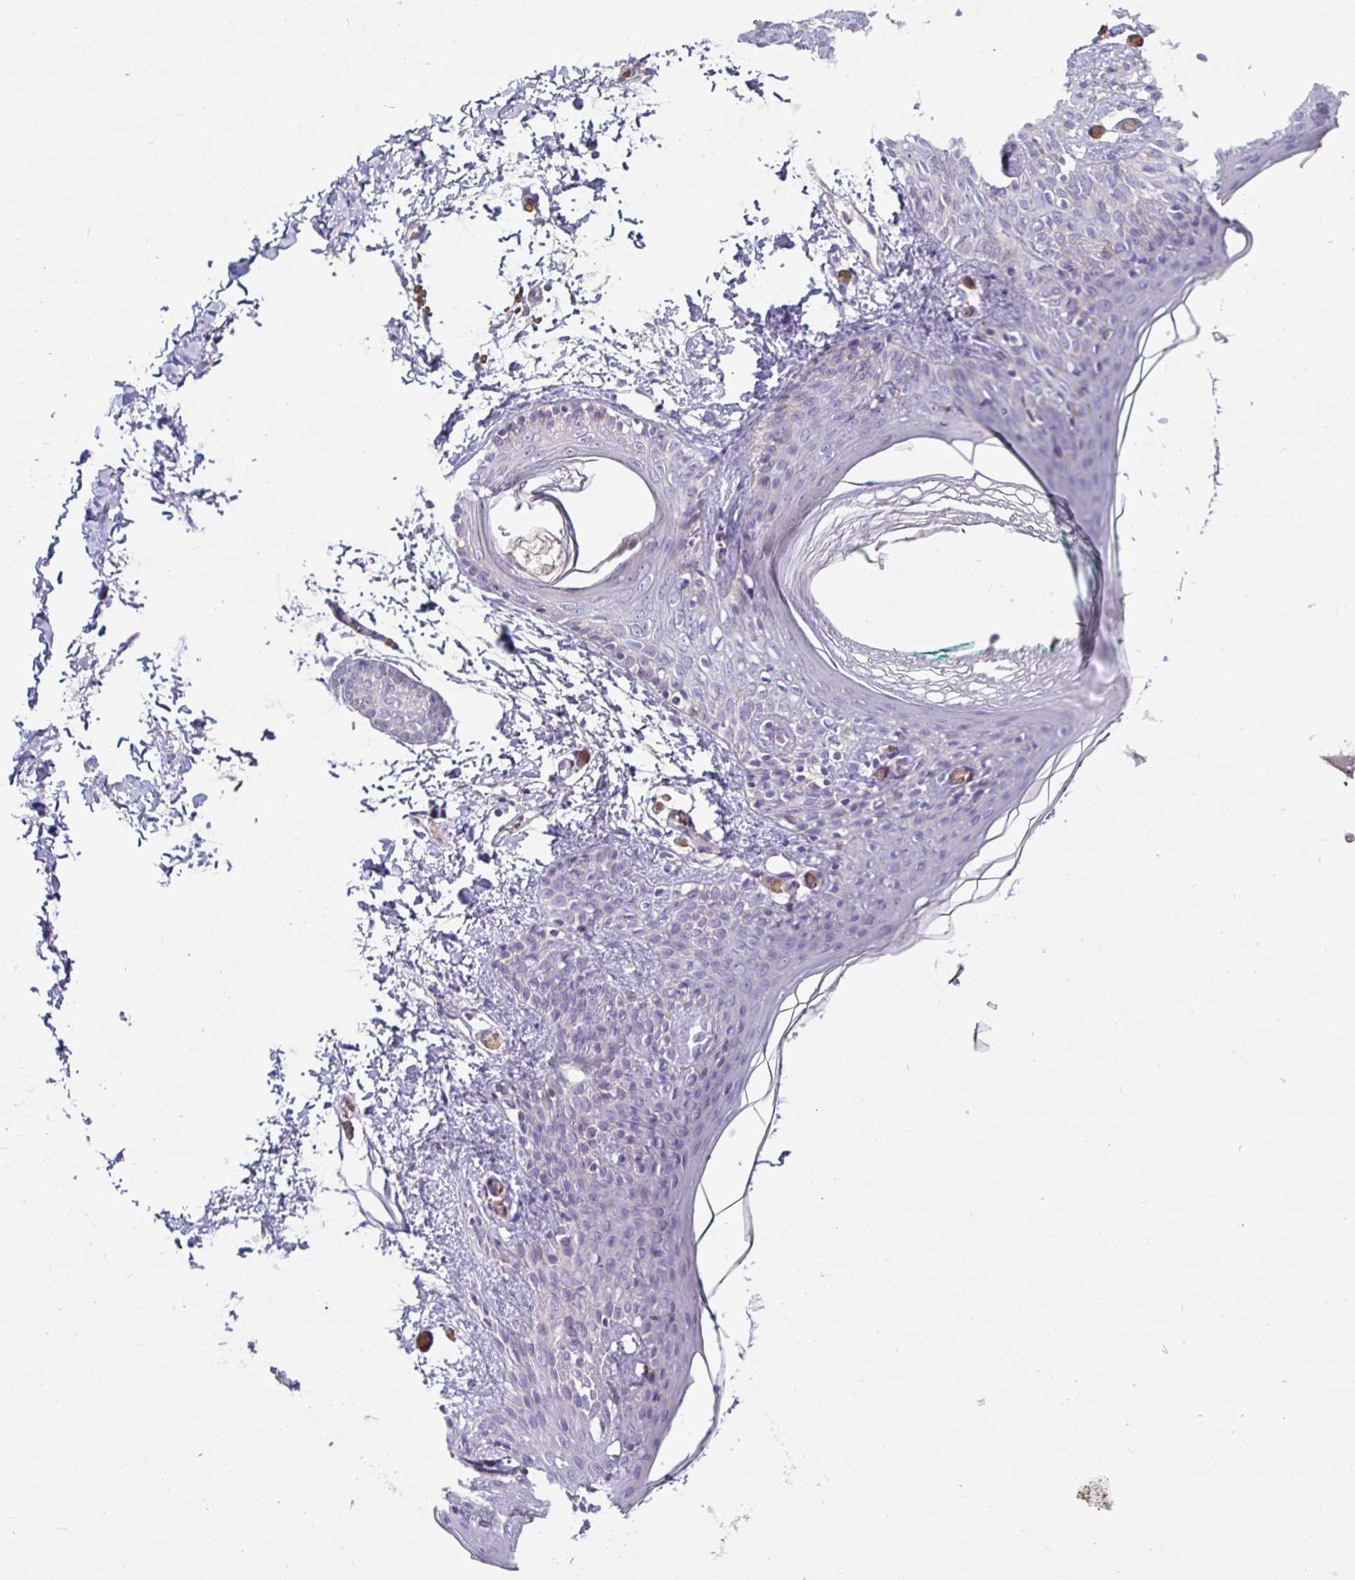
{"staining": {"intensity": "negative", "quantity": "none", "location": "none"}, "tissue": "skin", "cell_type": "Fibroblasts", "image_type": "normal", "snomed": [{"axis": "morphology", "description": "Normal tissue, NOS"}, {"axis": "topography", "description": "Skin"}], "caption": "Micrograph shows no protein expression in fibroblasts of unremarkable skin.", "gene": "SIRPA", "patient": {"sex": "male", "age": 16}}